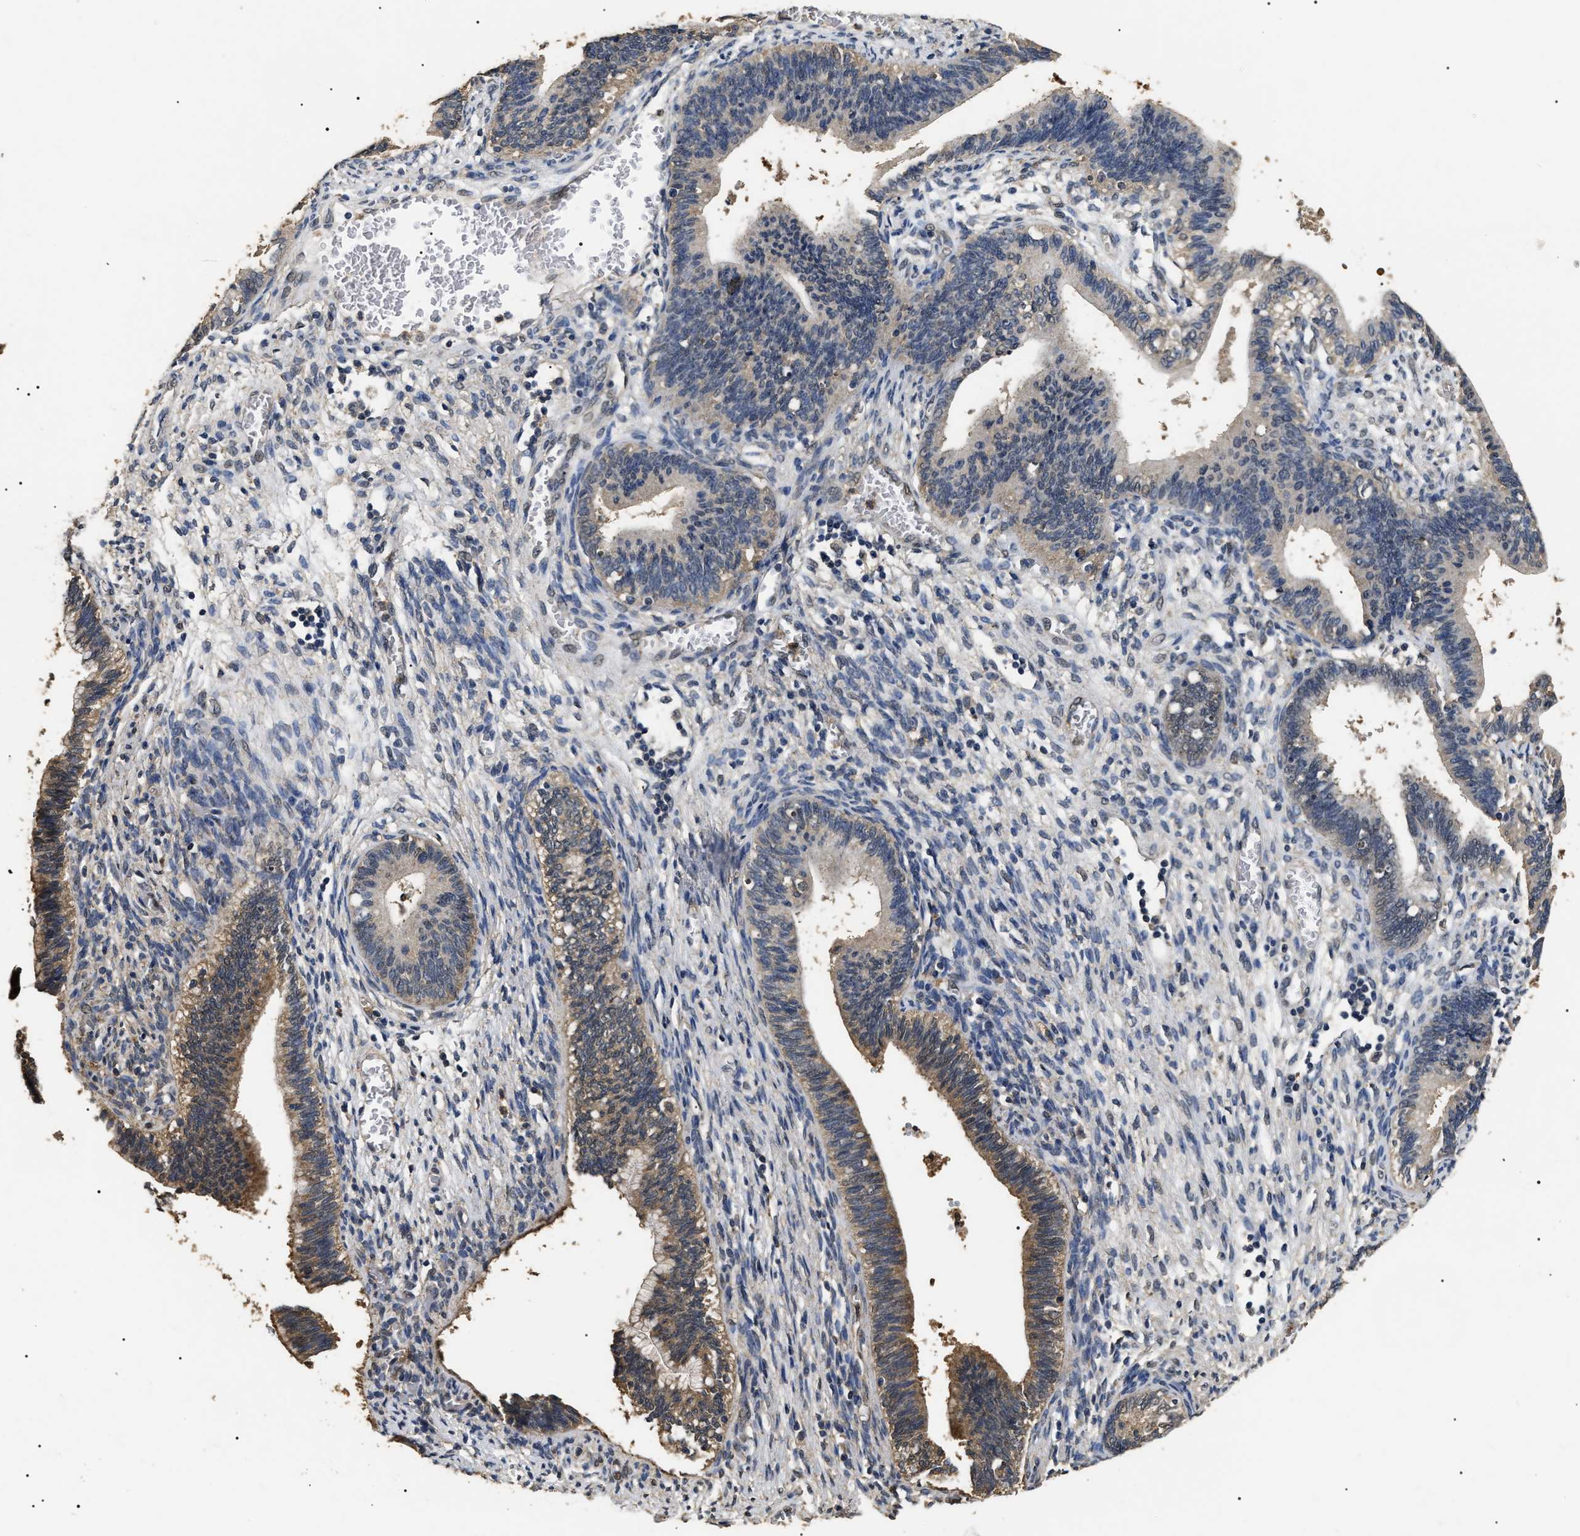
{"staining": {"intensity": "moderate", "quantity": "25%-75%", "location": "cytoplasmic/membranous"}, "tissue": "cervical cancer", "cell_type": "Tumor cells", "image_type": "cancer", "snomed": [{"axis": "morphology", "description": "Adenocarcinoma, NOS"}, {"axis": "topography", "description": "Cervix"}], "caption": "Protein staining demonstrates moderate cytoplasmic/membranous expression in approximately 25%-75% of tumor cells in cervical adenocarcinoma. (brown staining indicates protein expression, while blue staining denotes nuclei).", "gene": "PSMD8", "patient": {"sex": "female", "age": 44}}